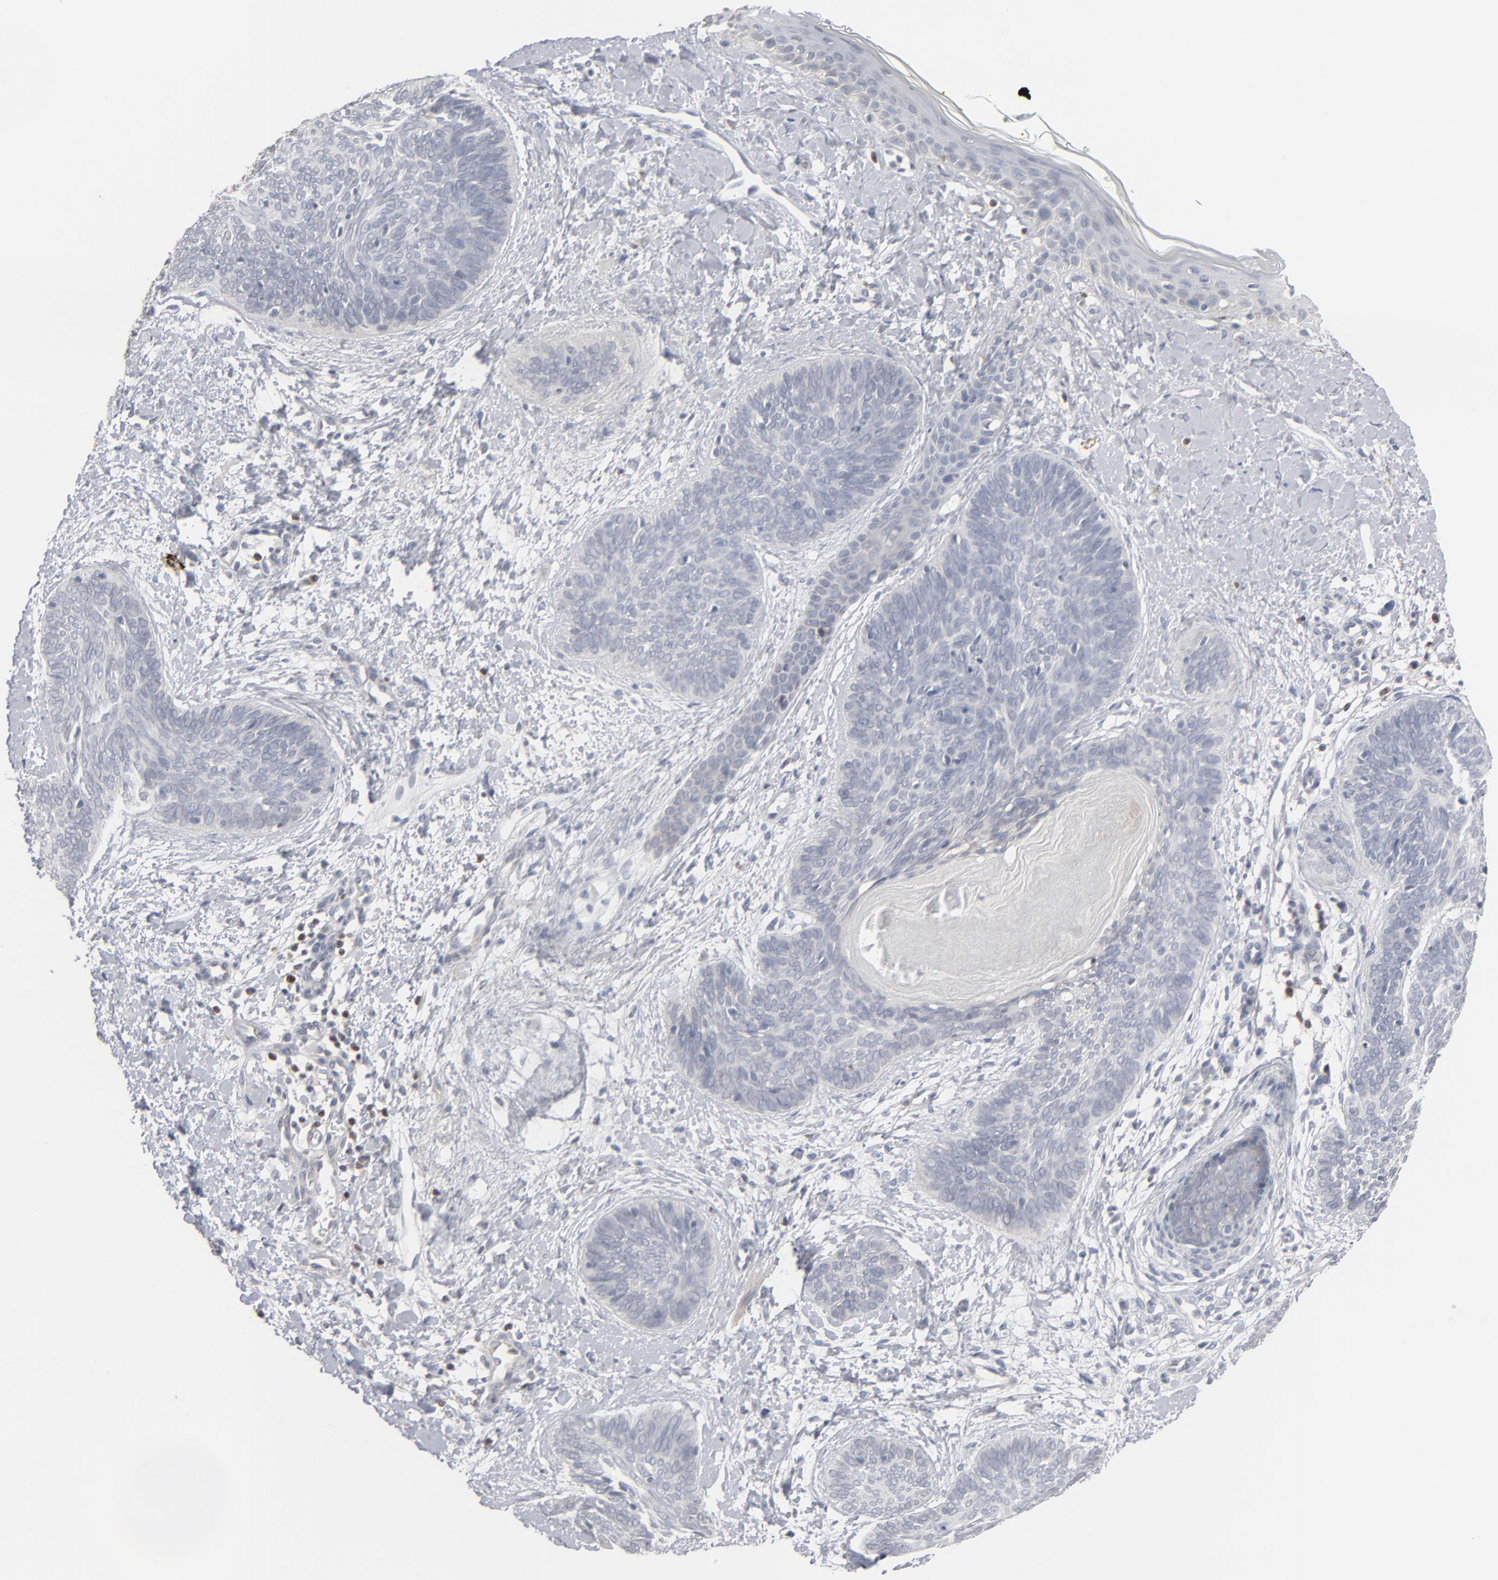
{"staining": {"intensity": "negative", "quantity": "none", "location": "none"}, "tissue": "skin cancer", "cell_type": "Tumor cells", "image_type": "cancer", "snomed": [{"axis": "morphology", "description": "Basal cell carcinoma"}, {"axis": "topography", "description": "Skin"}], "caption": "This image is of skin cancer (basal cell carcinoma) stained with immunohistochemistry to label a protein in brown with the nuclei are counter-stained blue. There is no staining in tumor cells. (Immunohistochemistry (ihc), brightfield microscopy, high magnification).", "gene": "STAT4", "patient": {"sex": "female", "age": 81}}